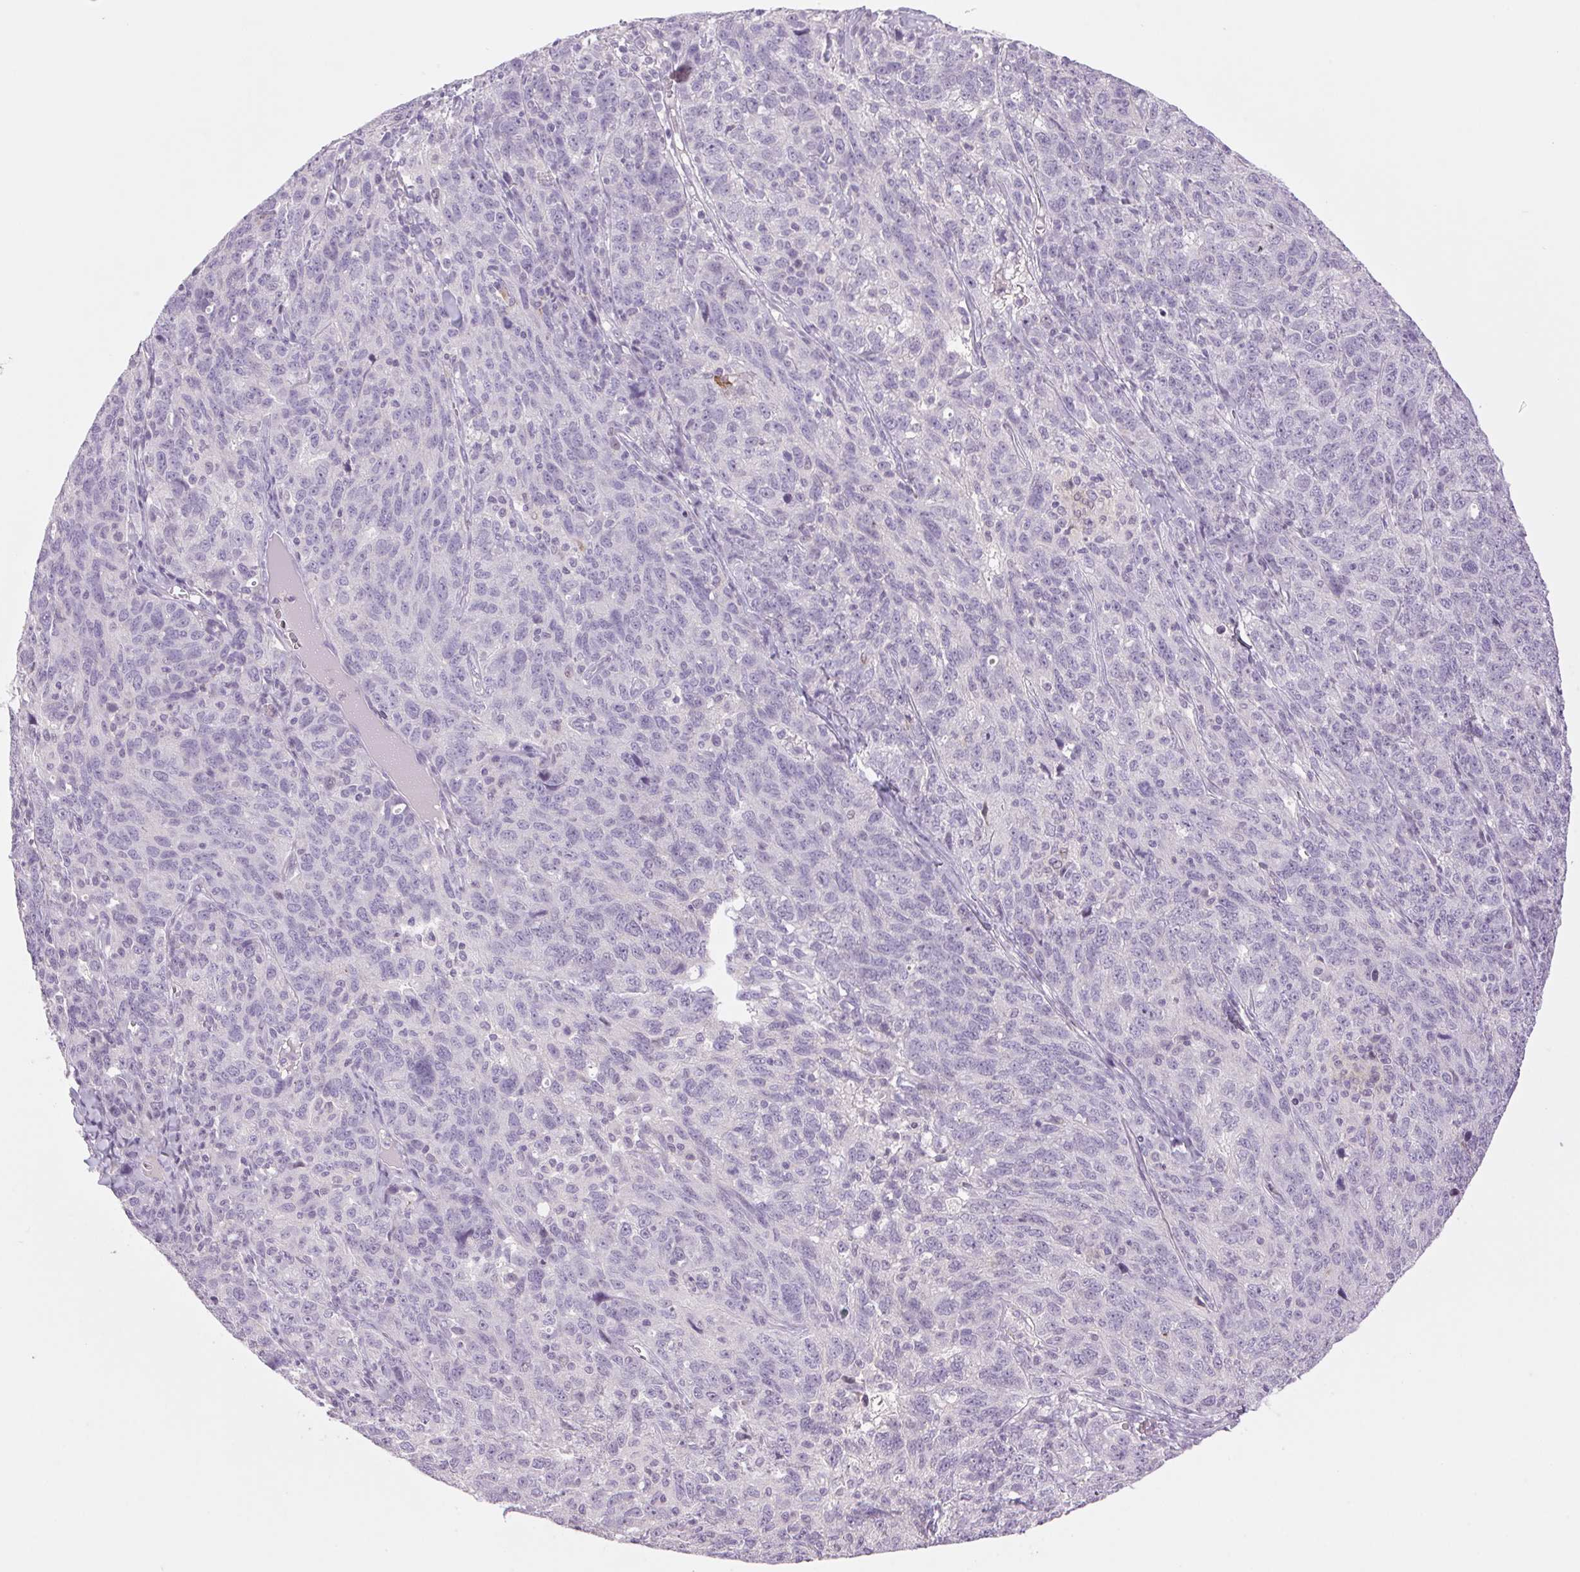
{"staining": {"intensity": "negative", "quantity": "none", "location": "none"}, "tissue": "ovarian cancer", "cell_type": "Tumor cells", "image_type": "cancer", "snomed": [{"axis": "morphology", "description": "Cystadenocarcinoma, serous, NOS"}, {"axis": "topography", "description": "Ovary"}], "caption": "Immunohistochemistry micrograph of neoplastic tissue: ovarian cancer stained with DAB exhibits no significant protein positivity in tumor cells. Nuclei are stained in blue.", "gene": "KRT1", "patient": {"sex": "female", "age": 71}}